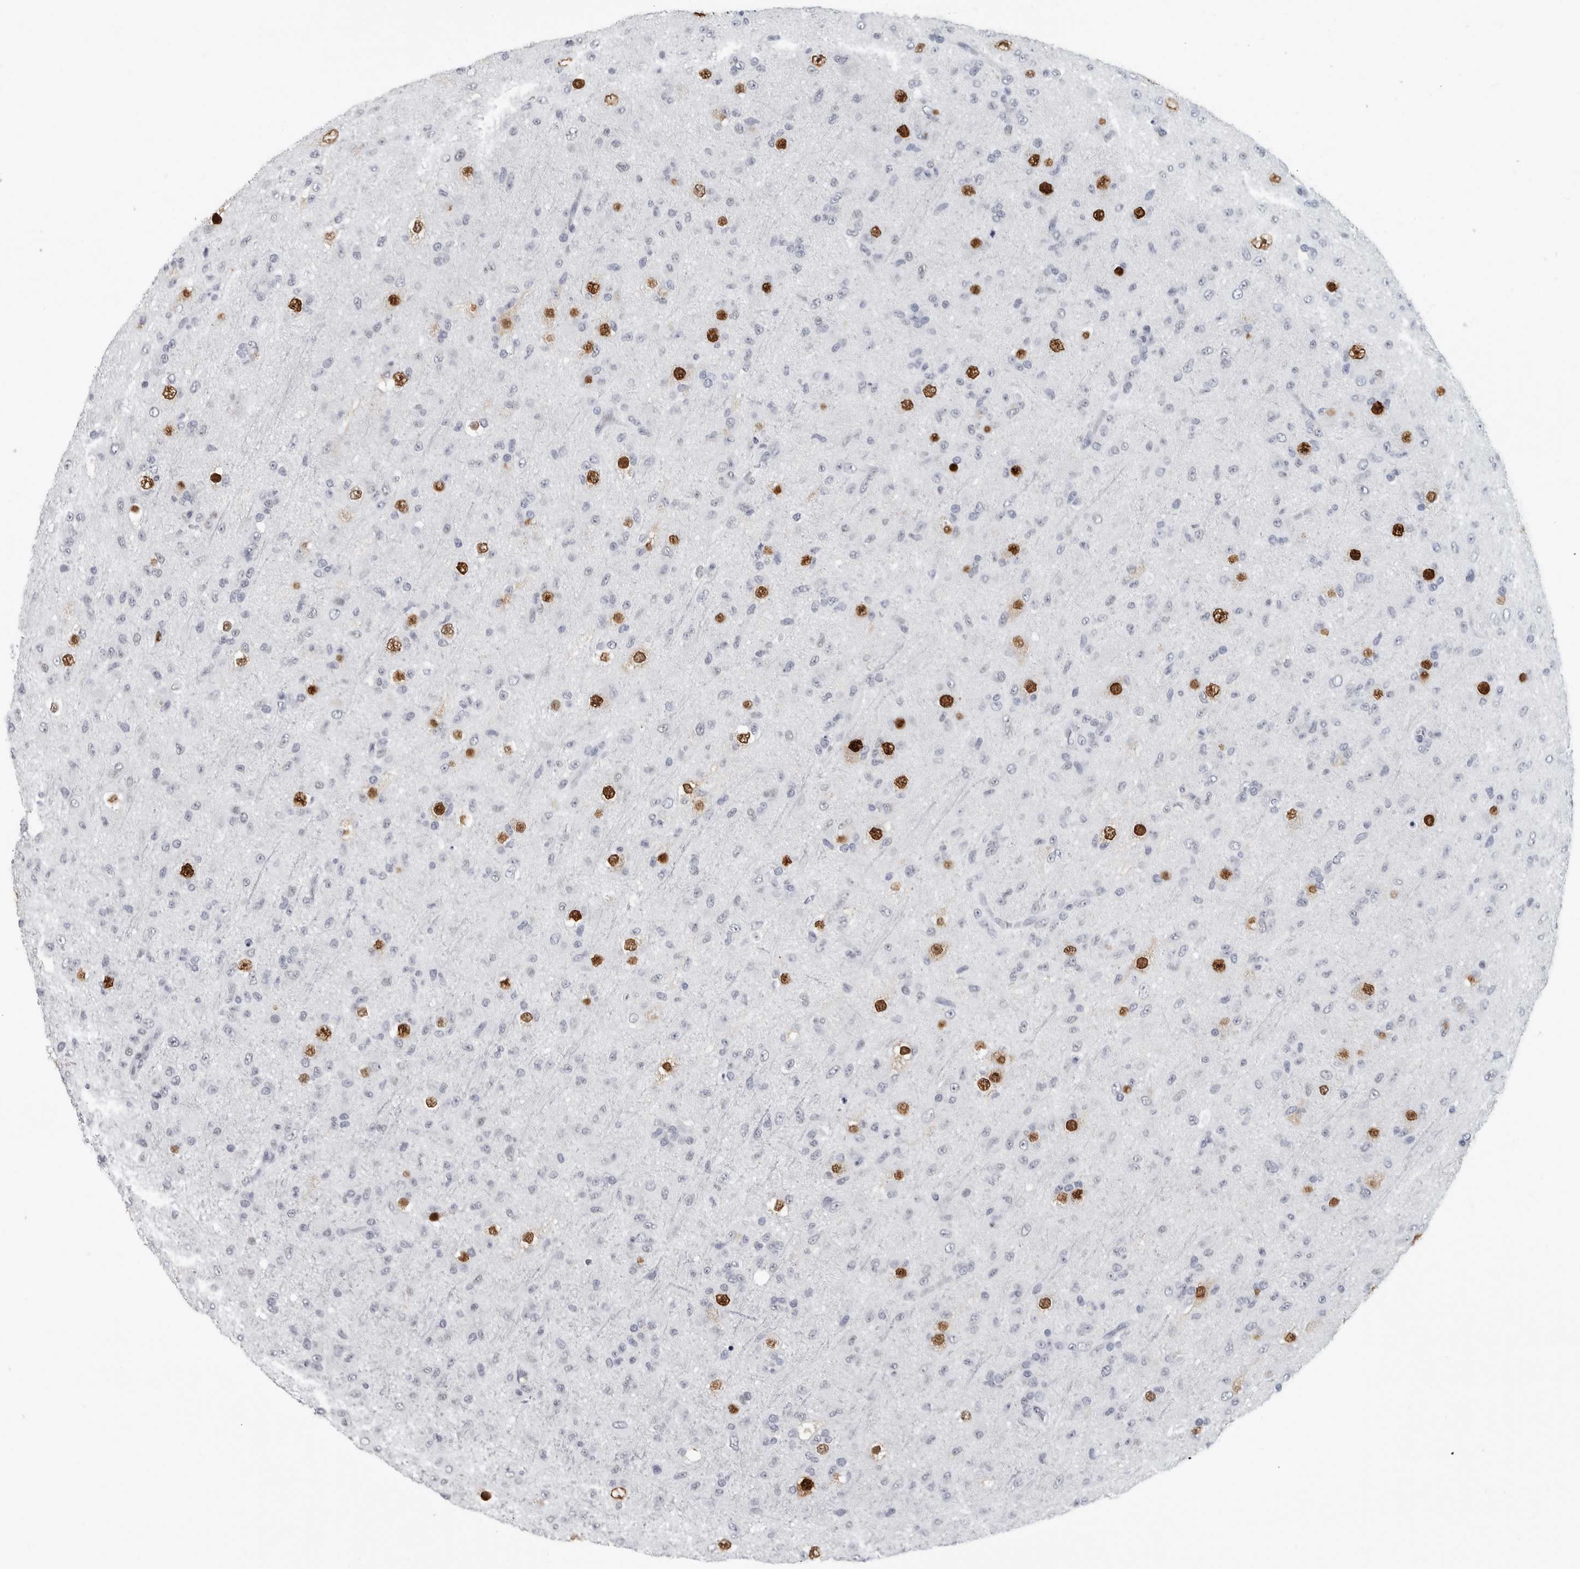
{"staining": {"intensity": "negative", "quantity": "none", "location": "none"}, "tissue": "glioma", "cell_type": "Tumor cells", "image_type": "cancer", "snomed": [{"axis": "morphology", "description": "Glioma, malignant, Low grade"}, {"axis": "topography", "description": "Brain"}], "caption": "High magnification brightfield microscopy of malignant glioma (low-grade) stained with DAB (3,3'-diaminobenzidine) (brown) and counterstained with hematoxylin (blue): tumor cells show no significant positivity. Brightfield microscopy of immunohistochemistry stained with DAB (3,3'-diaminobenzidine) (brown) and hematoxylin (blue), captured at high magnification.", "gene": "SATB2", "patient": {"sex": "male", "age": 65}}